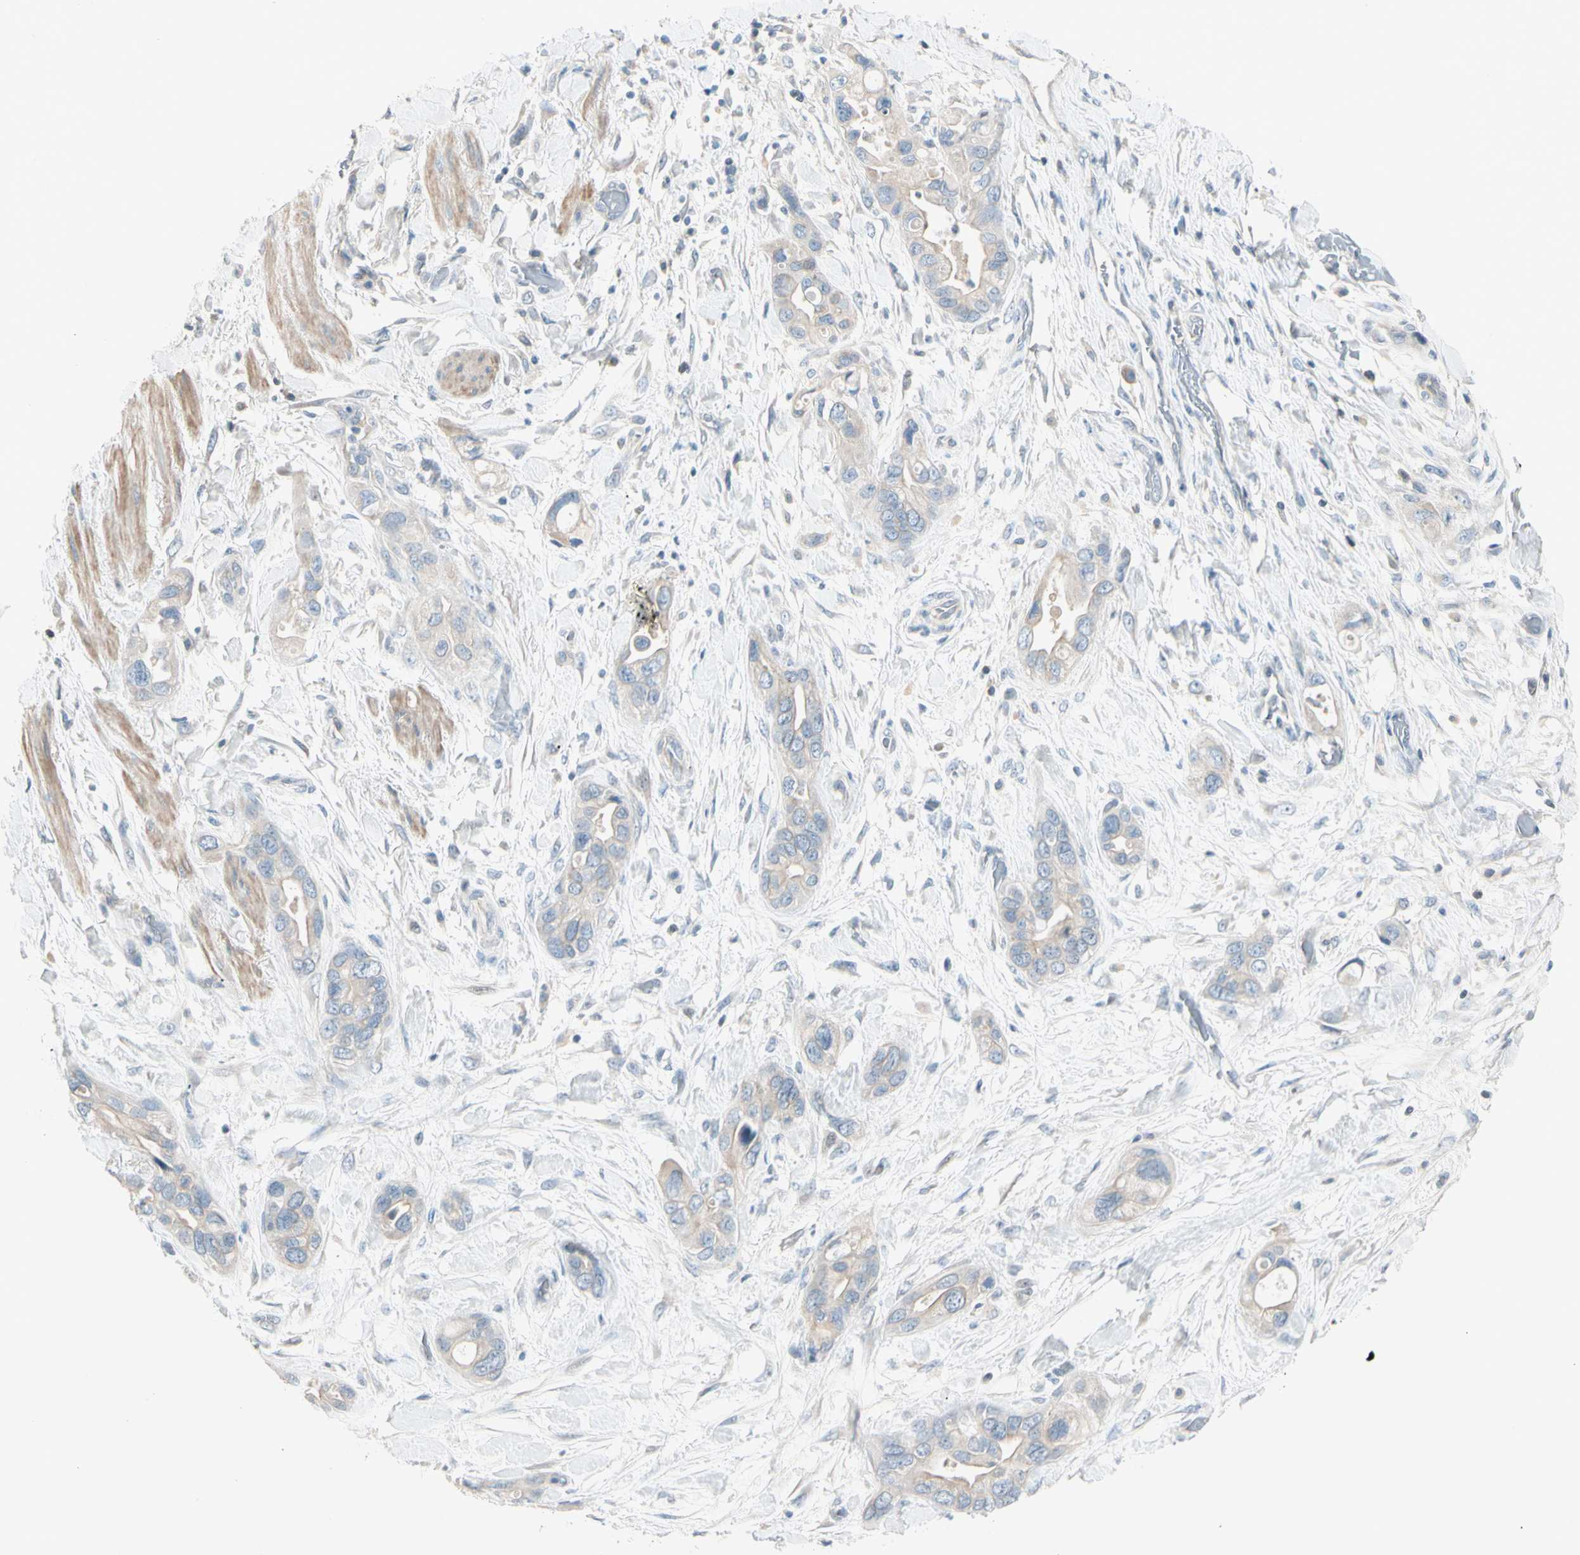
{"staining": {"intensity": "negative", "quantity": "none", "location": "none"}, "tissue": "pancreatic cancer", "cell_type": "Tumor cells", "image_type": "cancer", "snomed": [{"axis": "morphology", "description": "Adenocarcinoma, NOS"}, {"axis": "topography", "description": "Pancreas"}], "caption": "Pancreatic cancer (adenocarcinoma) was stained to show a protein in brown. There is no significant positivity in tumor cells.", "gene": "CYP2E1", "patient": {"sex": "female", "age": 77}}